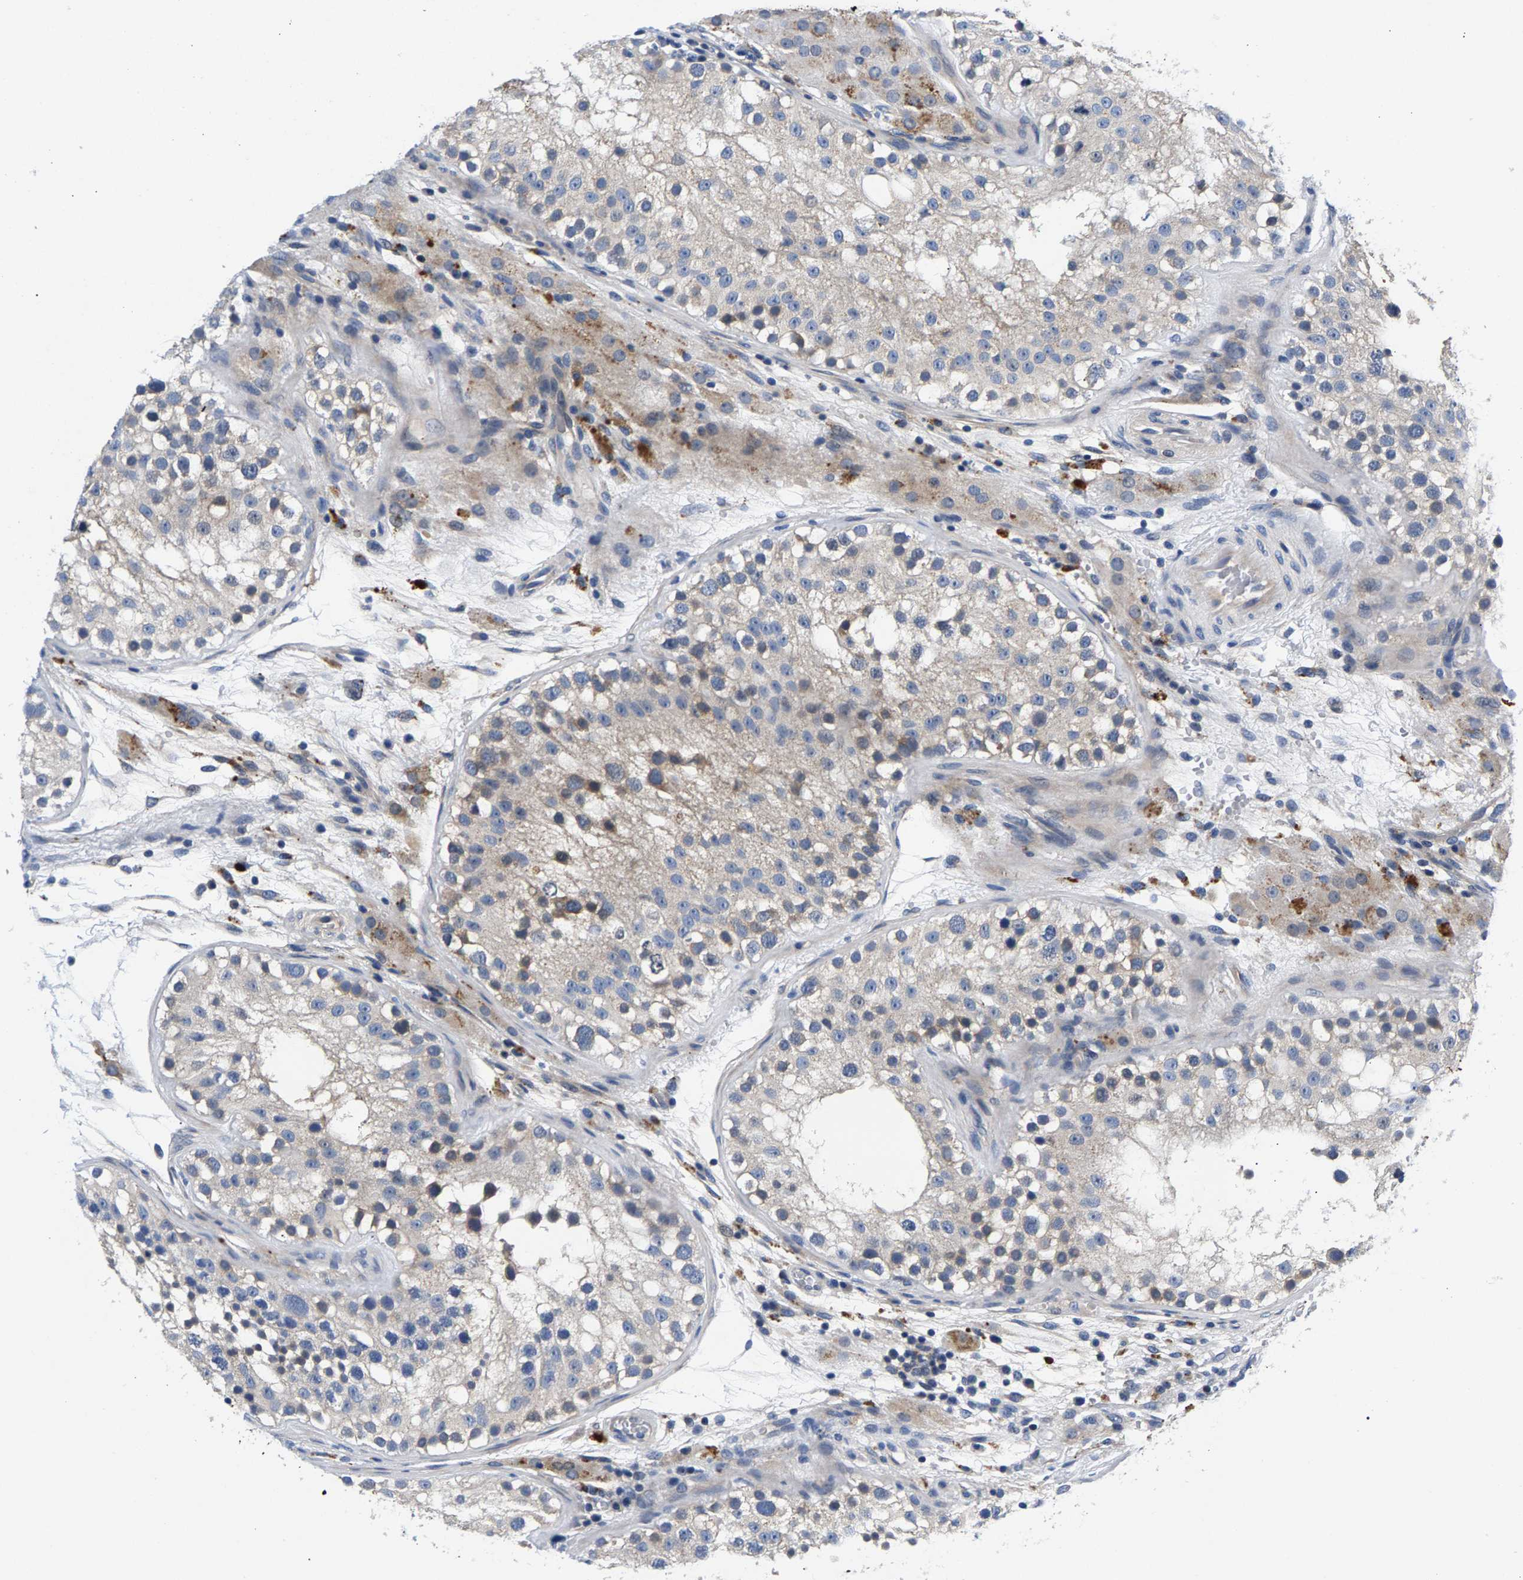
{"staining": {"intensity": "weak", "quantity": ">75%", "location": "cytoplasmic/membranous"}, "tissue": "testis", "cell_type": "Cells in seminiferous ducts", "image_type": "normal", "snomed": [{"axis": "morphology", "description": "Normal tissue, NOS"}, {"axis": "topography", "description": "Testis"}], "caption": "IHC histopathology image of benign testis: testis stained using IHC reveals low levels of weak protein expression localized specifically in the cytoplasmic/membranous of cells in seminiferous ducts, appearing as a cytoplasmic/membranous brown color.", "gene": "P2RY4", "patient": {"sex": "male", "age": 26}}